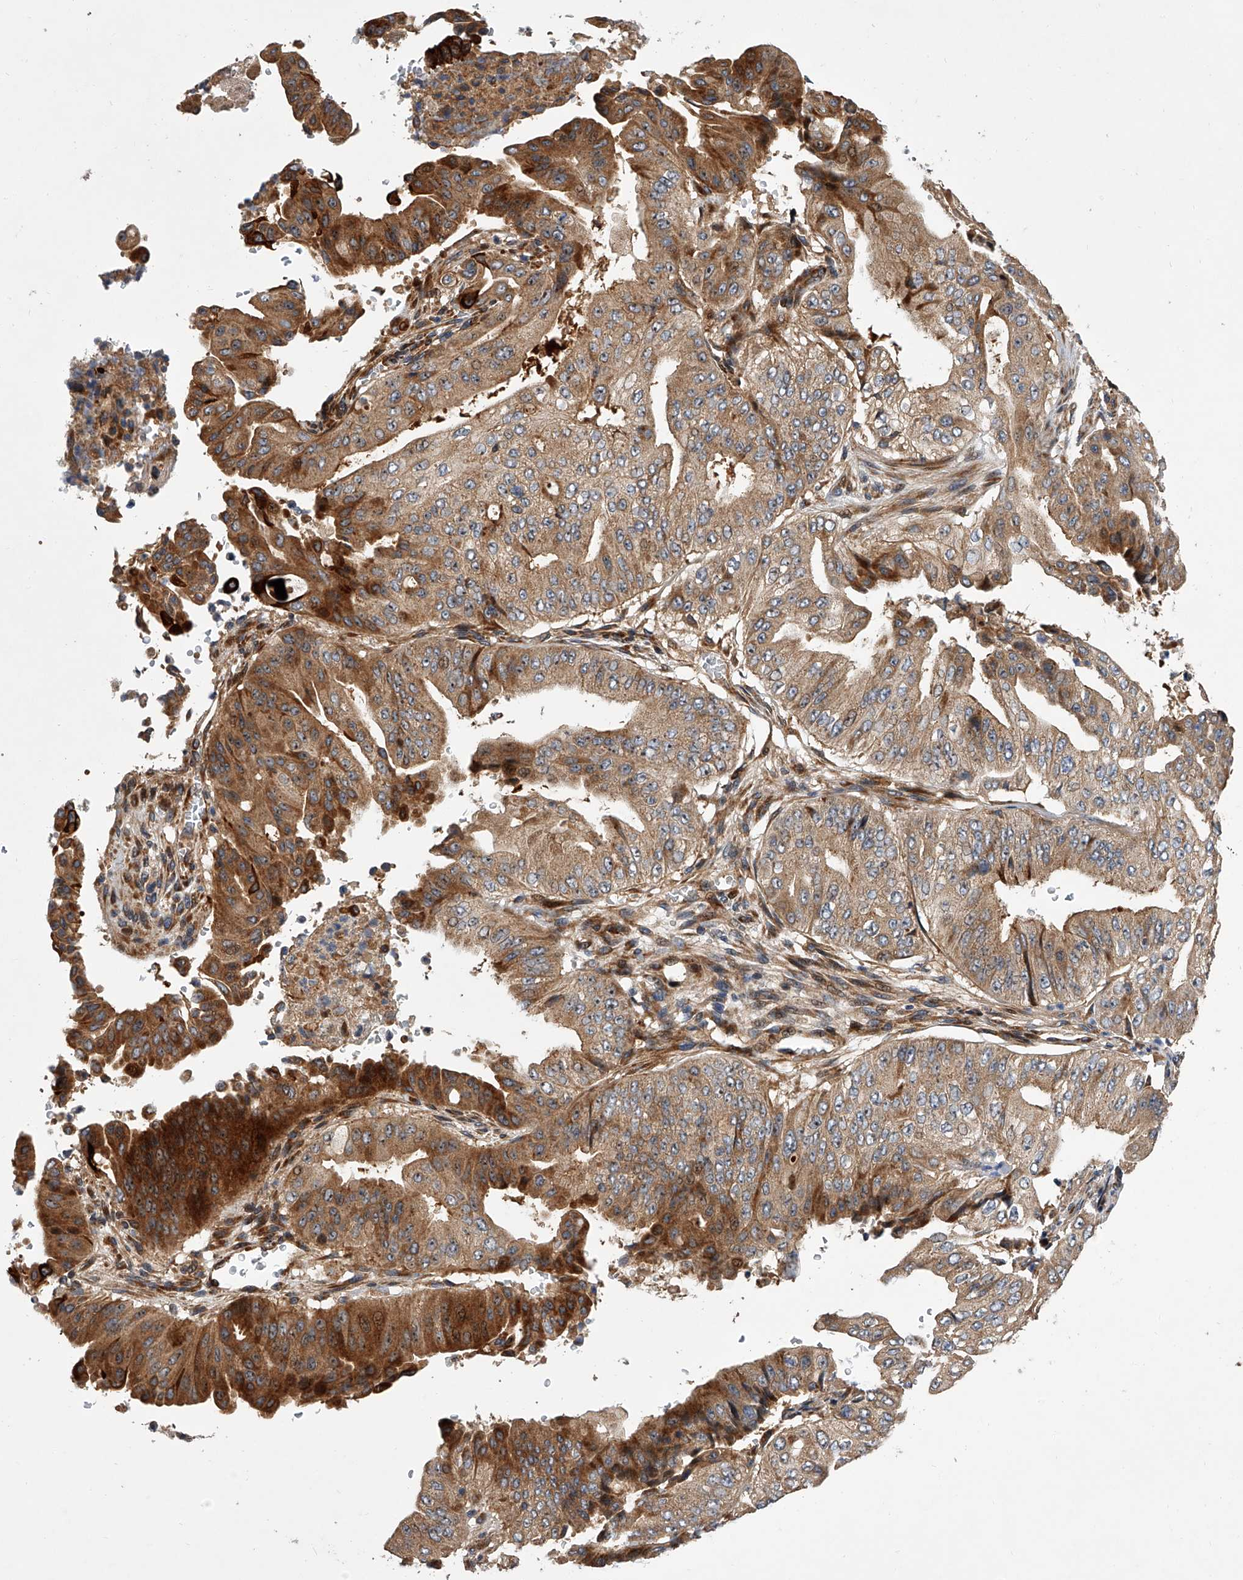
{"staining": {"intensity": "strong", "quantity": ">75%", "location": "cytoplasmic/membranous,nuclear"}, "tissue": "pancreatic cancer", "cell_type": "Tumor cells", "image_type": "cancer", "snomed": [{"axis": "morphology", "description": "Adenocarcinoma, NOS"}, {"axis": "topography", "description": "Pancreas"}], "caption": "Protein expression analysis of human pancreatic adenocarcinoma reveals strong cytoplasmic/membranous and nuclear expression in approximately >75% of tumor cells.", "gene": "USP47", "patient": {"sex": "female", "age": 77}}